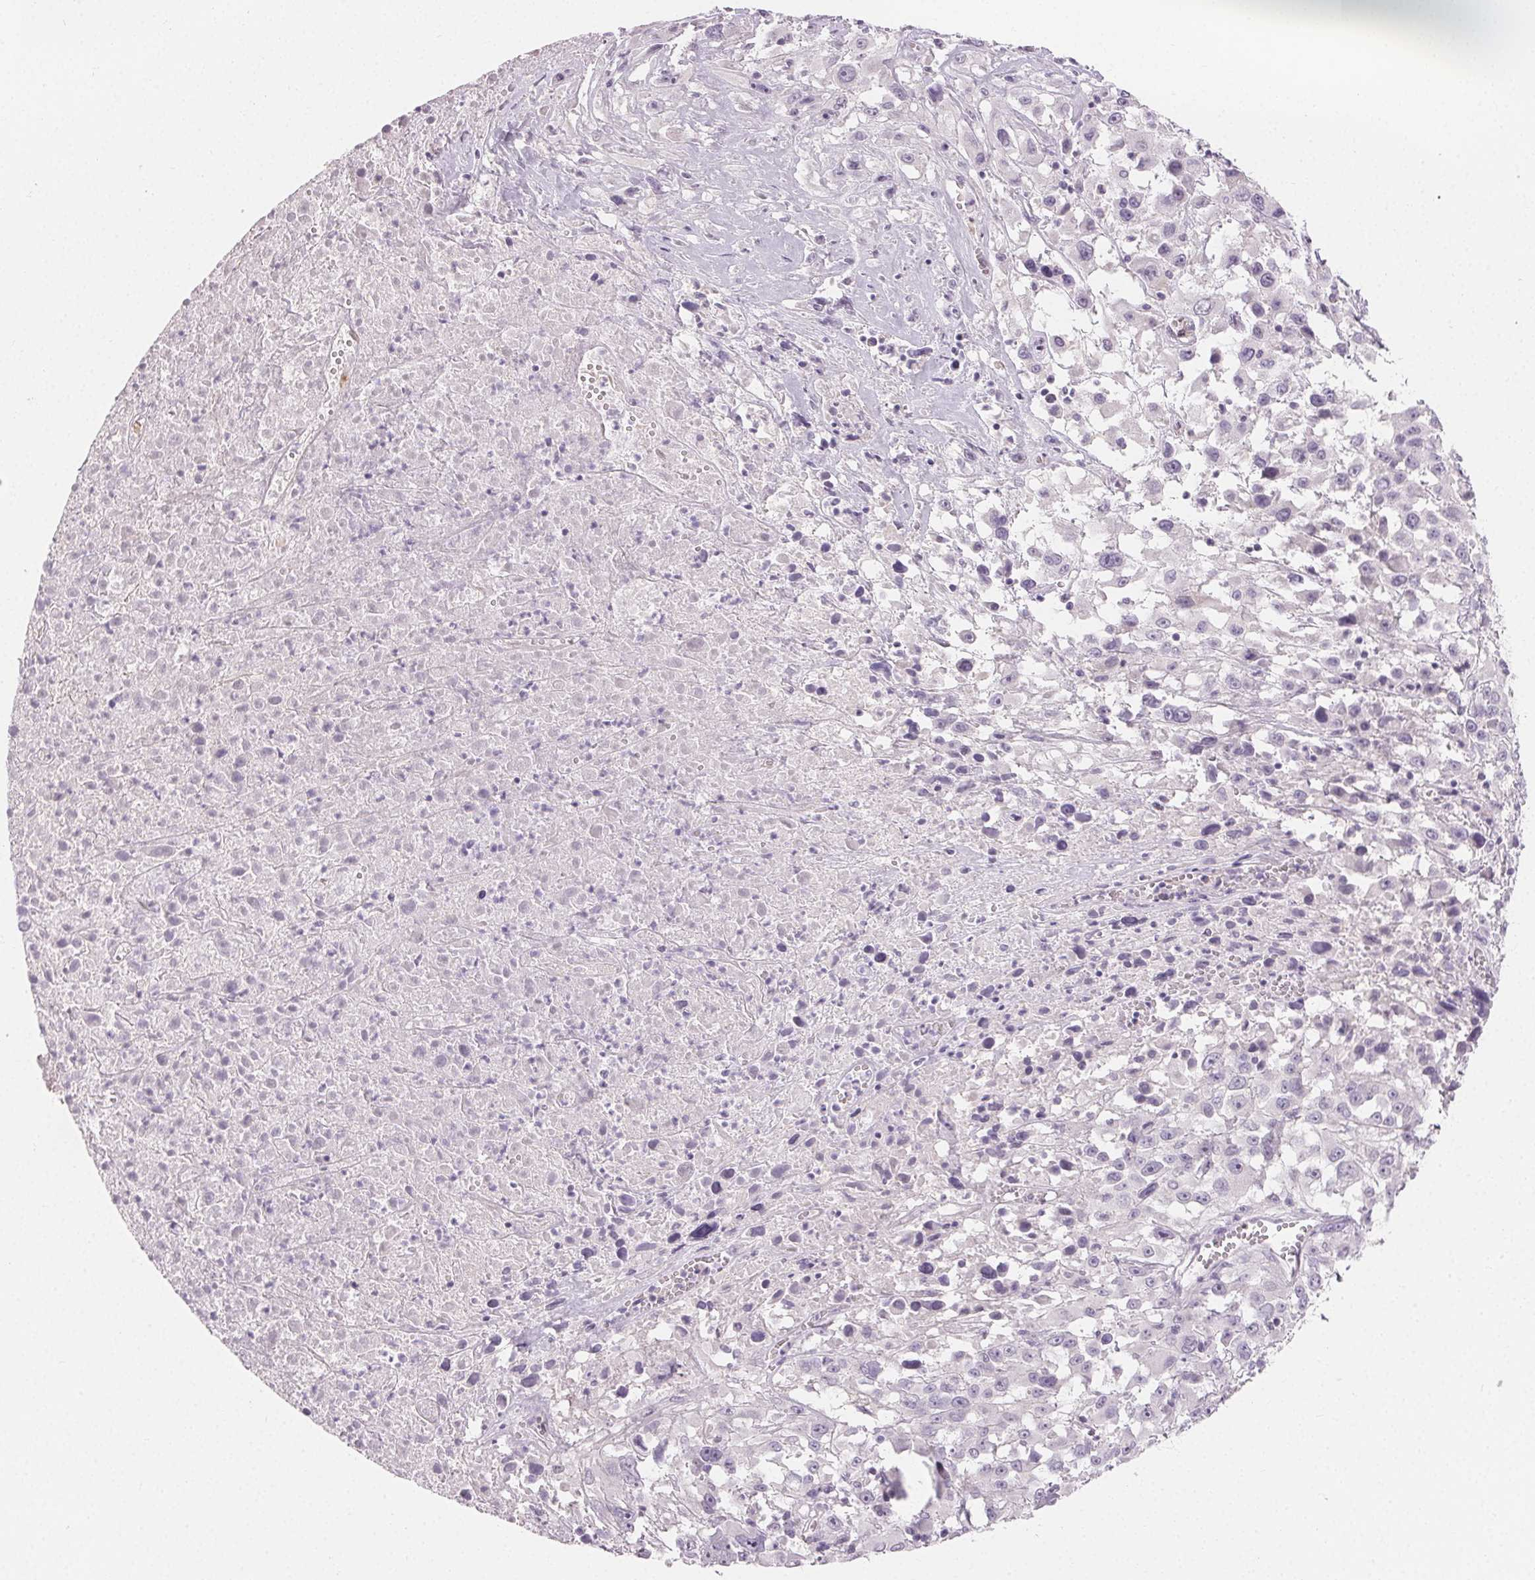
{"staining": {"intensity": "negative", "quantity": "none", "location": "none"}, "tissue": "melanoma", "cell_type": "Tumor cells", "image_type": "cancer", "snomed": [{"axis": "morphology", "description": "Malignant melanoma, Metastatic site"}, {"axis": "topography", "description": "Soft tissue"}], "caption": "Immunohistochemical staining of melanoma demonstrates no significant staining in tumor cells.", "gene": "SFTPD", "patient": {"sex": "male", "age": 50}}